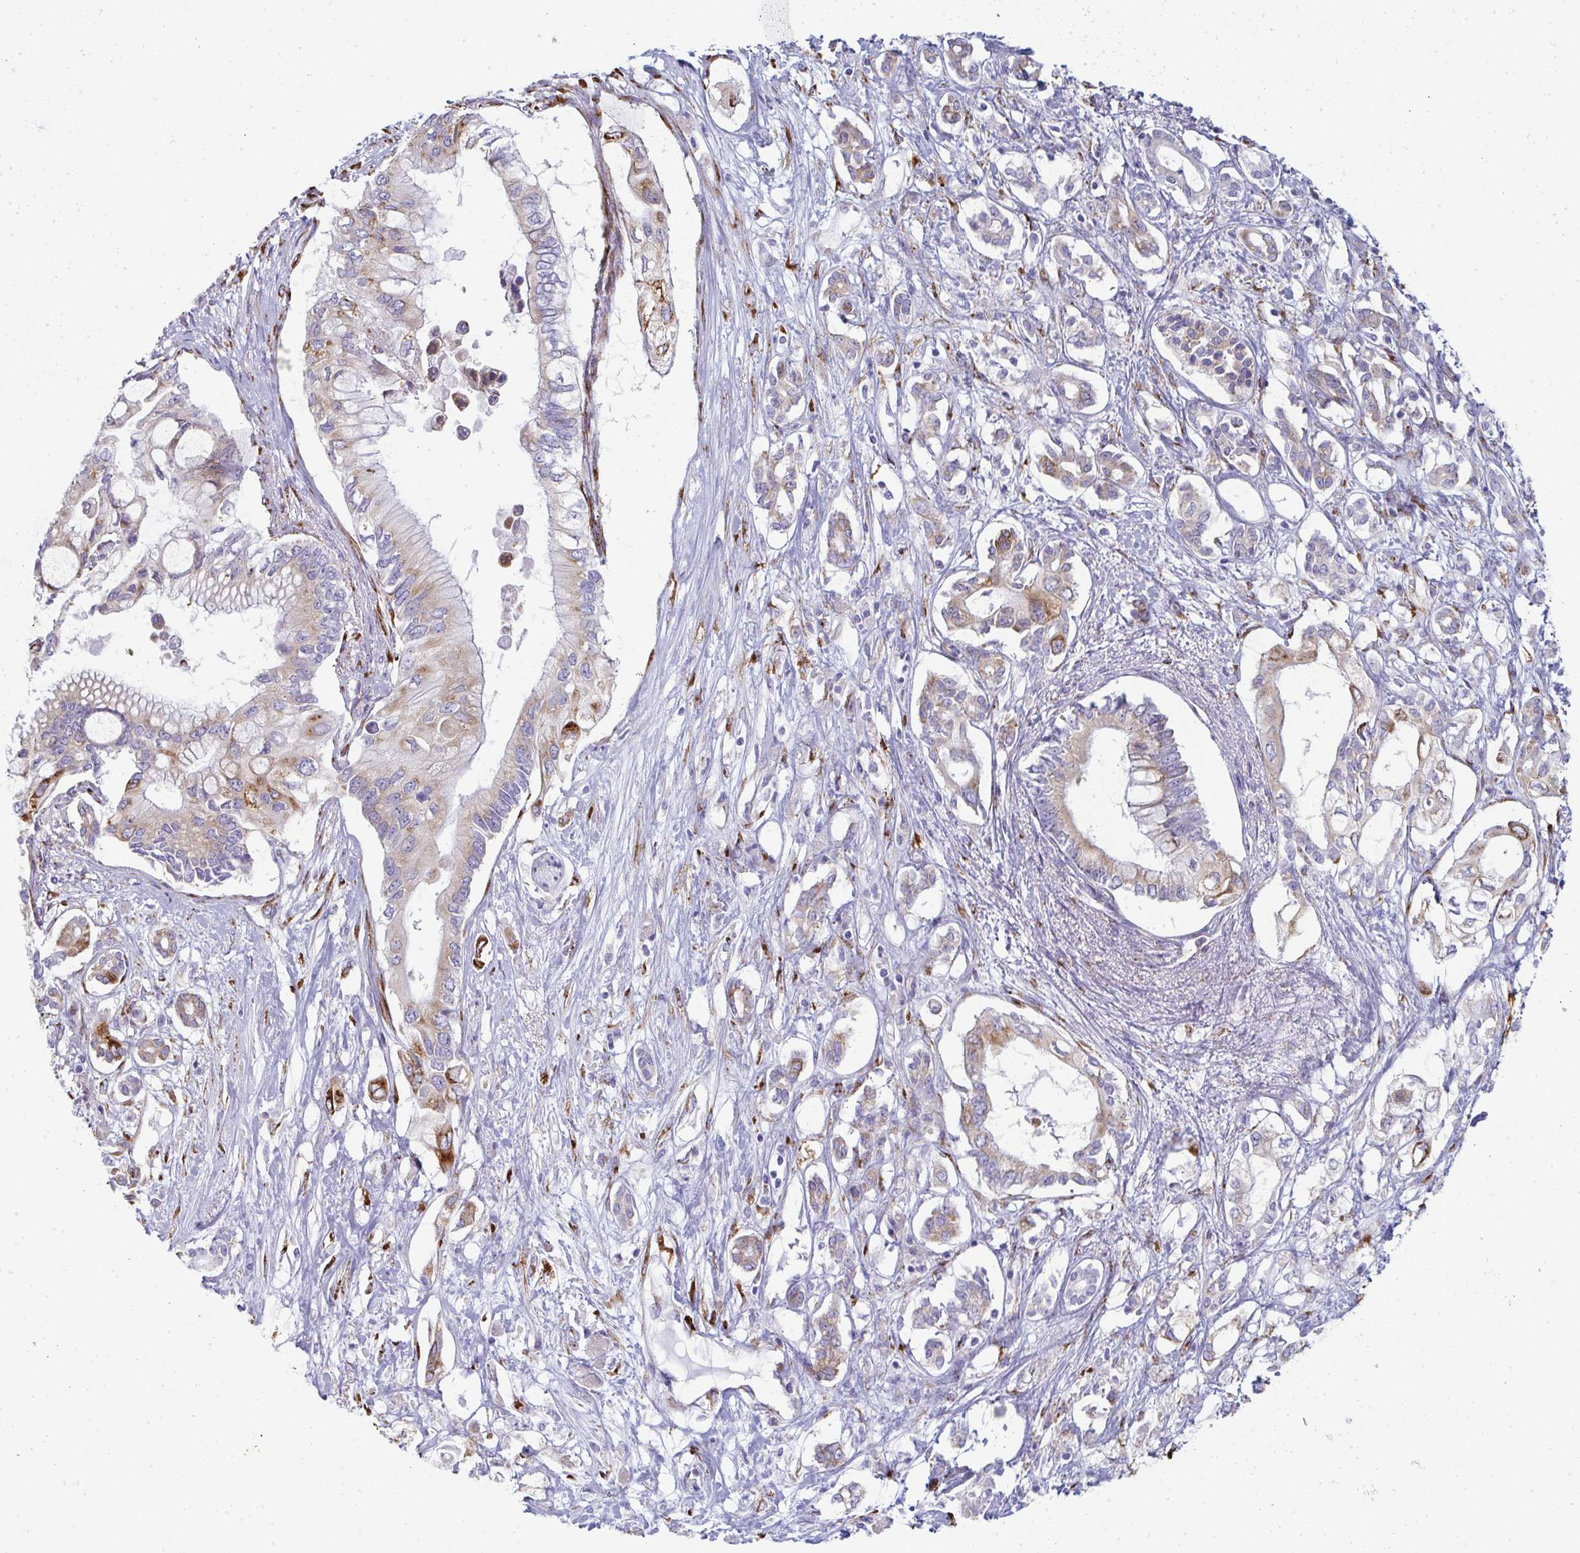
{"staining": {"intensity": "weak", "quantity": "25%-75%", "location": "cytoplasmic/membranous"}, "tissue": "pancreatic cancer", "cell_type": "Tumor cells", "image_type": "cancer", "snomed": [{"axis": "morphology", "description": "Adenocarcinoma, NOS"}, {"axis": "topography", "description": "Pancreas"}], "caption": "Brown immunohistochemical staining in human pancreatic adenocarcinoma demonstrates weak cytoplasmic/membranous staining in approximately 25%-75% of tumor cells. Using DAB (3,3'-diaminobenzidine) (brown) and hematoxylin (blue) stains, captured at high magnification using brightfield microscopy.", "gene": "SHROOM1", "patient": {"sex": "female", "age": 63}}